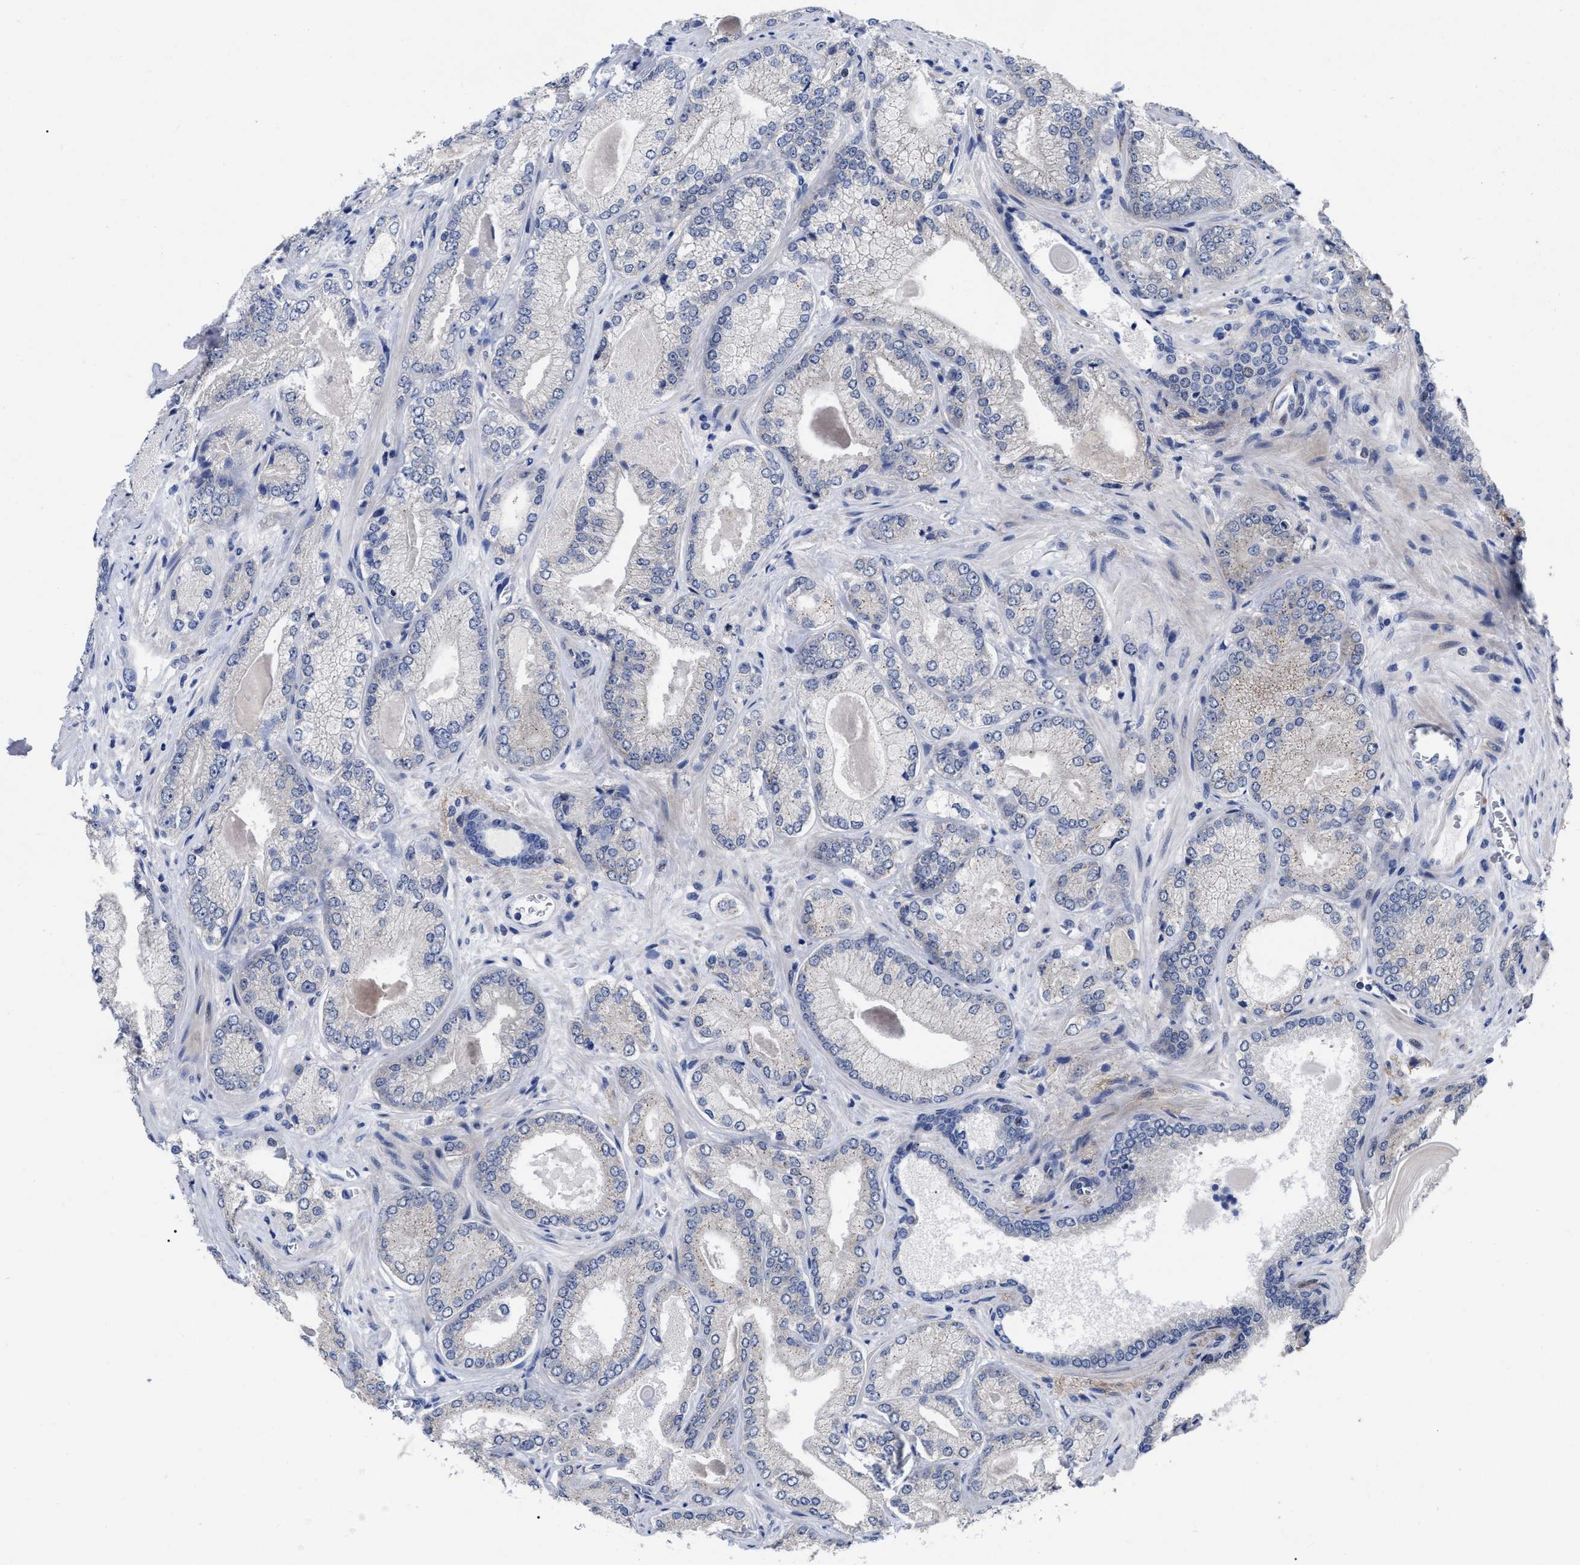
{"staining": {"intensity": "negative", "quantity": "none", "location": "none"}, "tissue": "prostate cancer", "cell_type": "Tumor cells", "image_type": "cancer", "snomed": [{"axis": "morphology", "description": "Adenocarcinoma, Low grade"}, {"axis": "topography", "description": "Prostate"}], "caption": "Tumor cells show no significant positivity in adenocarcinoma (low-grade) (prostate).", "gene": "CCN5", "patient": {"sex": "male", "age": 65}}